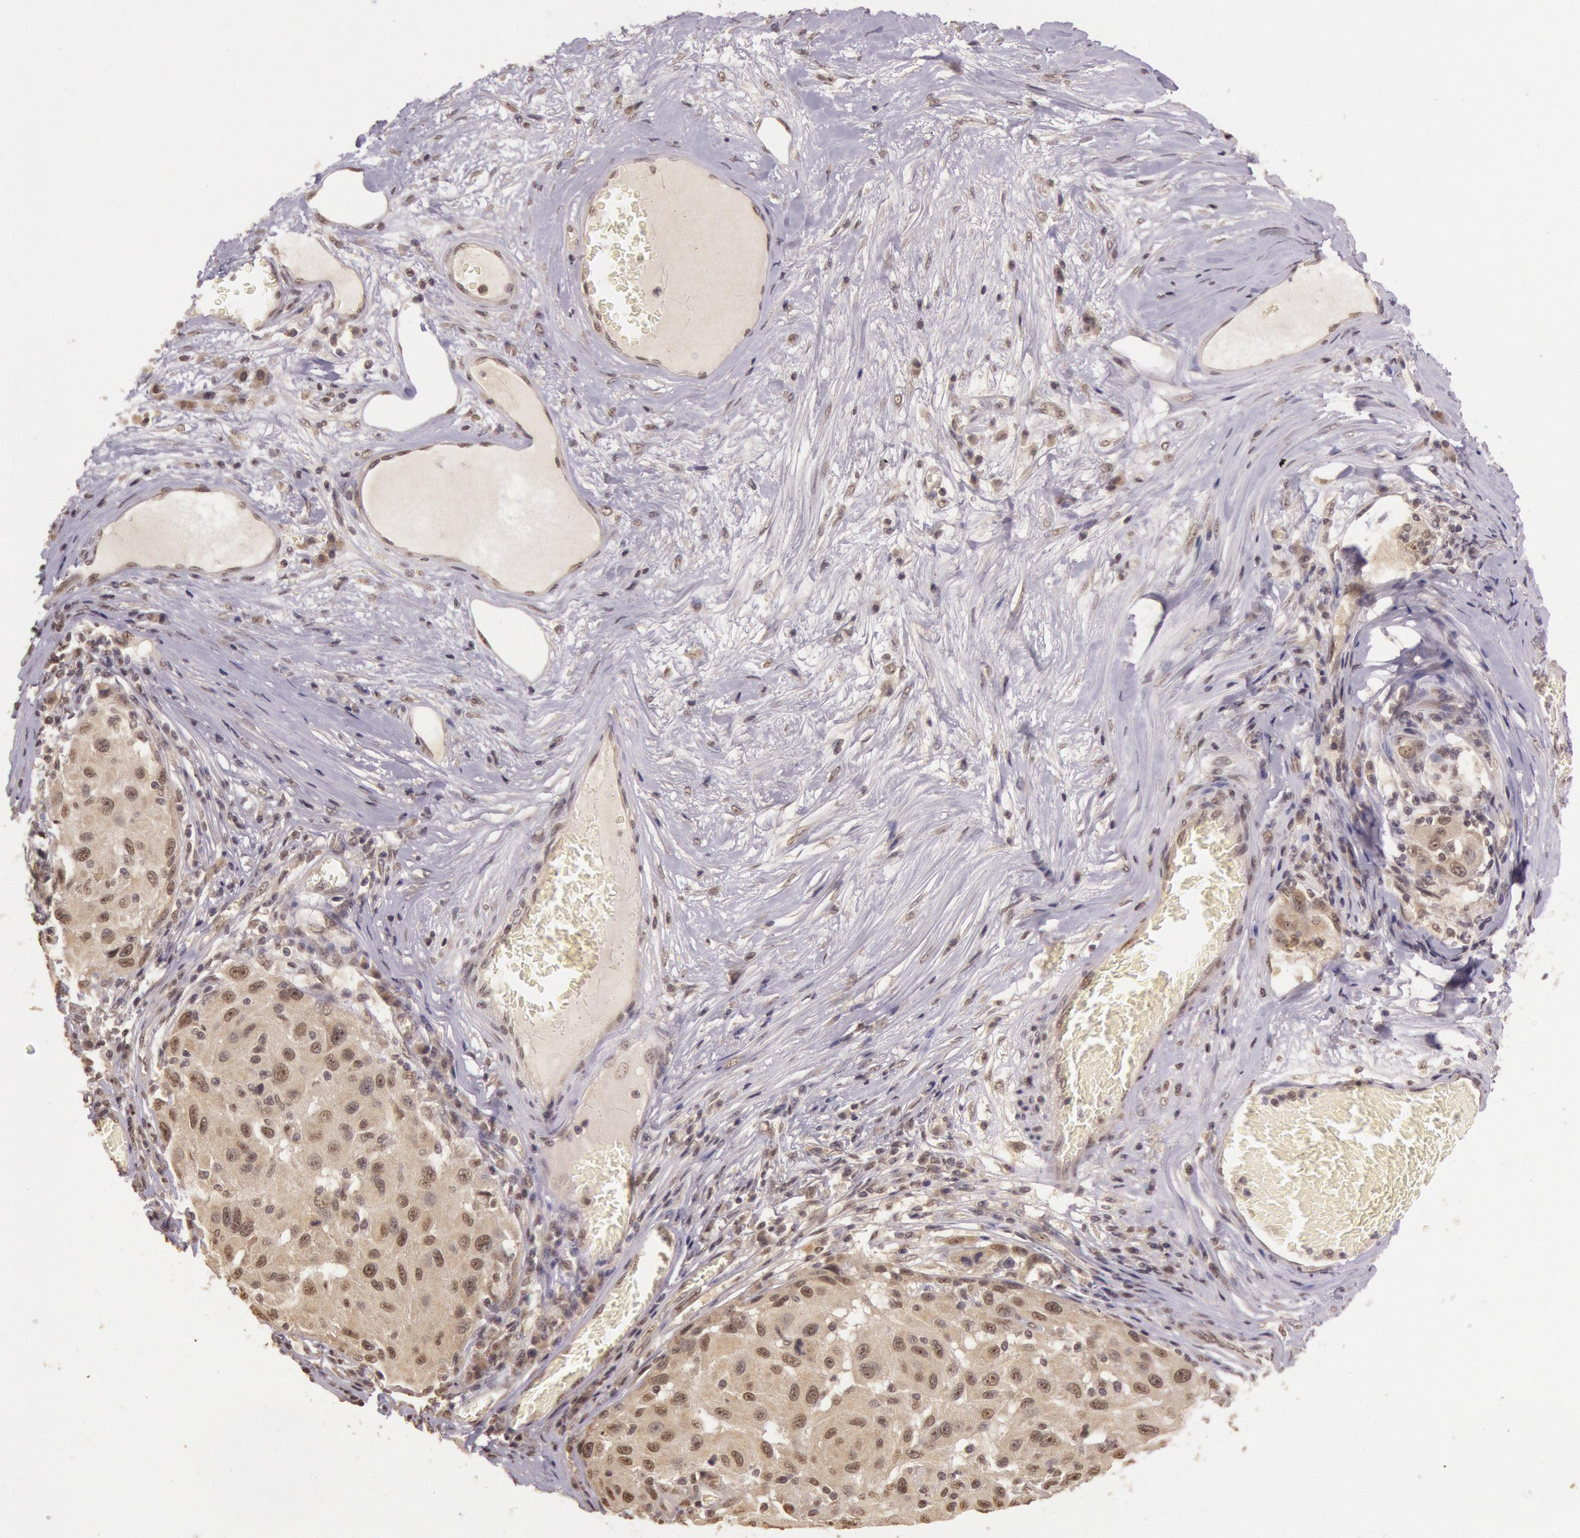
{"staining": {"intensity": "moderate", "quantity": ">75%", "location": "cytoplasmic/membranous"}, "tissue": "melanoma", "cell_type": "Tumor cells", "image_type": "cancer", "snomed": [{"axis": "morphology", "description": "Malignant melanoma, NOS"}, {"axis": "topography", "description": "Skin"}], "caption": "Immunohistochemical staining of melanoma reveals medium levels of moderate cytoplasmic/membranous expression in about >75% of tumor cells.", "gene": "RTL10", "patient": {"sex": "female", "age": 77}}